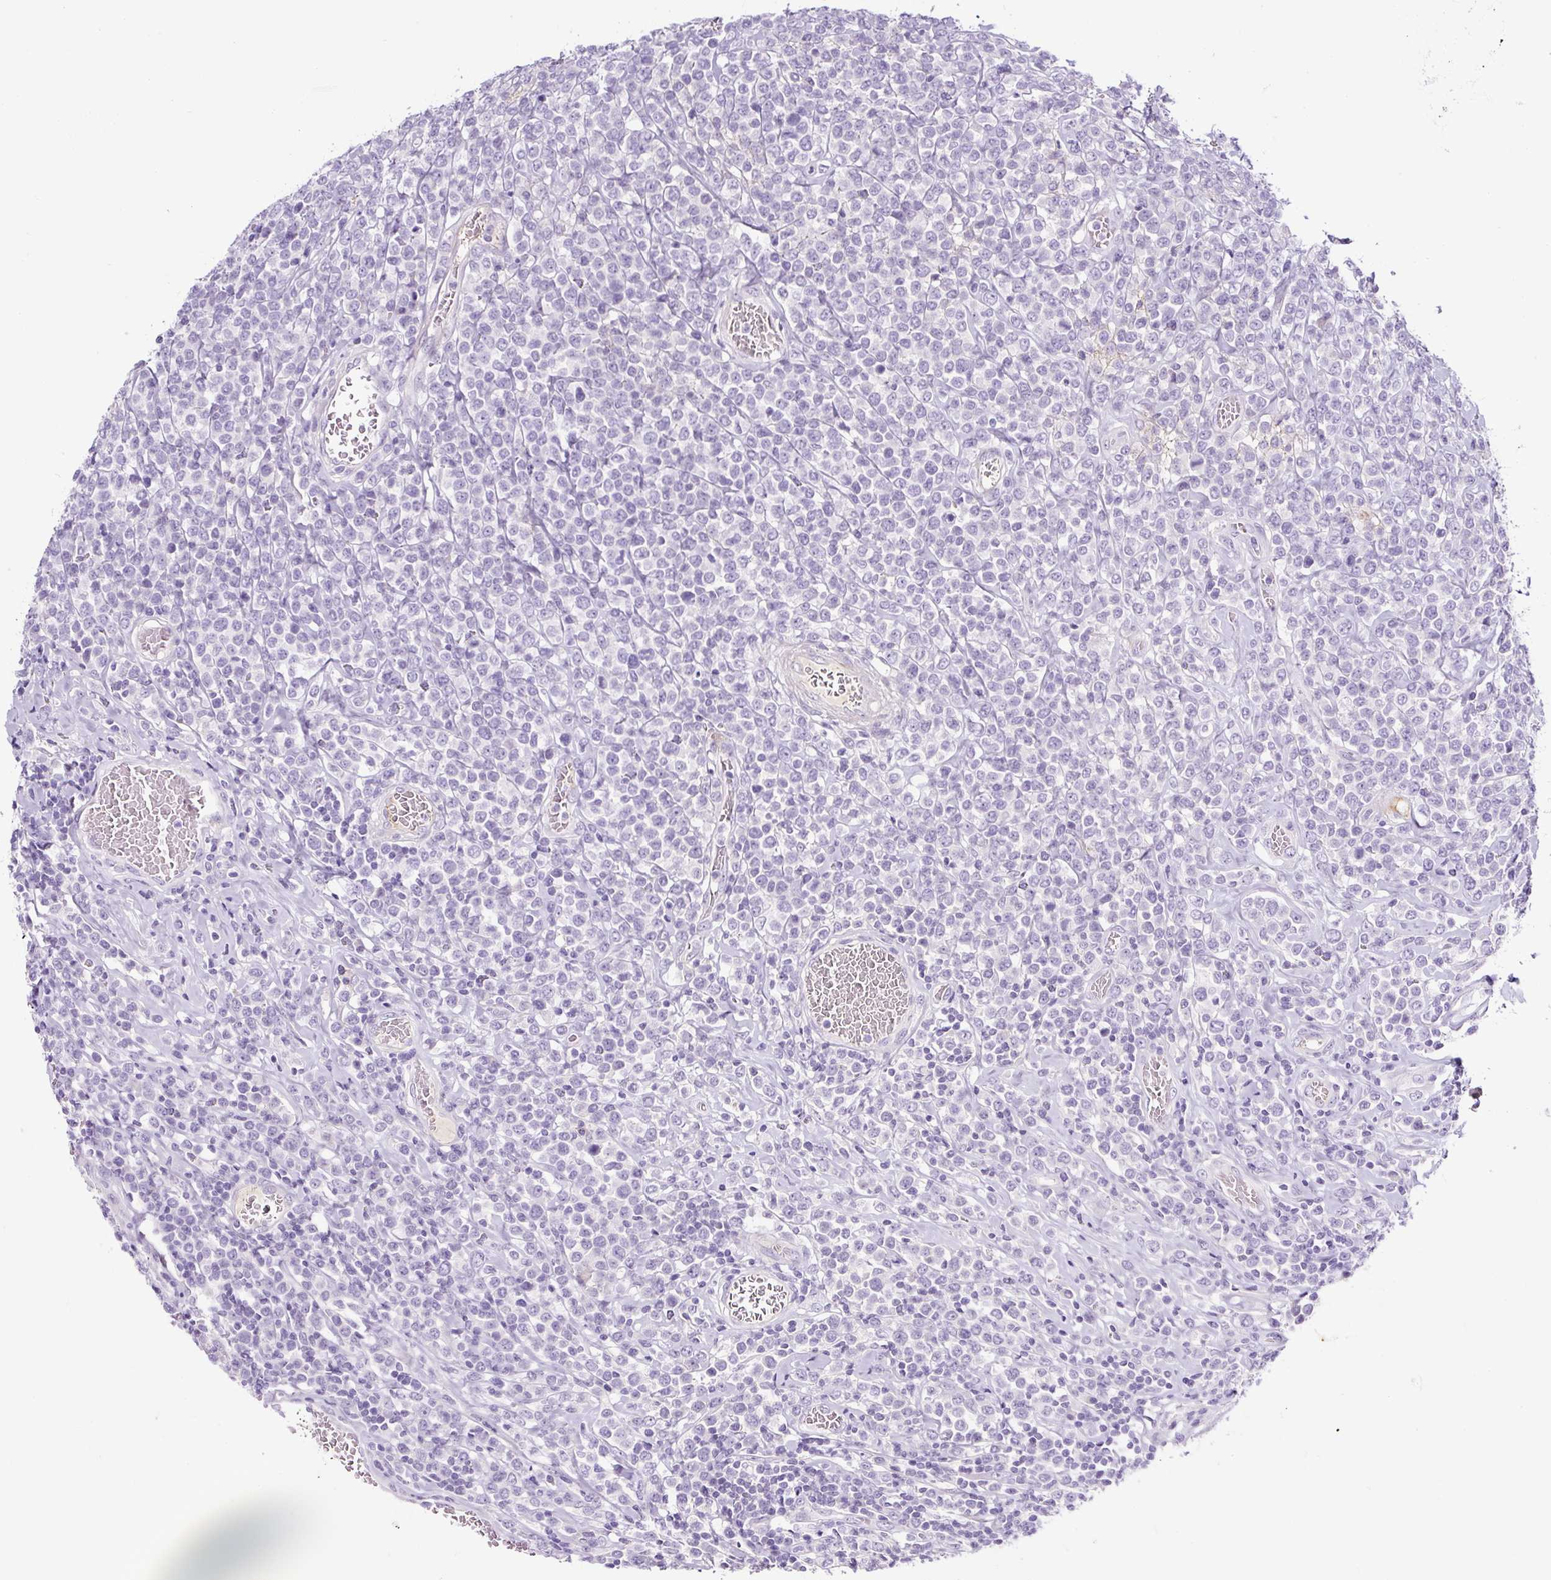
{"staining": {"intensity": "negative", "quantity": "none", "location": "none"}, "tissue": "lymphoma", "cell_type": "Tumor cells", "image_type": "cancer", "snomed": [{"axis": "morphology", "description": "Malignant lymphoma, non-Hodgkin's type, High grade"}, {"axis": "topography", "description": "Soft tissue"}], "caption": "An immunohistochemistry image of lymphoma is shown. There is no staining in tumor cells of lymphoma.", "gene": "OR14A2", "patient": {"sex": "female", "age": 56}}